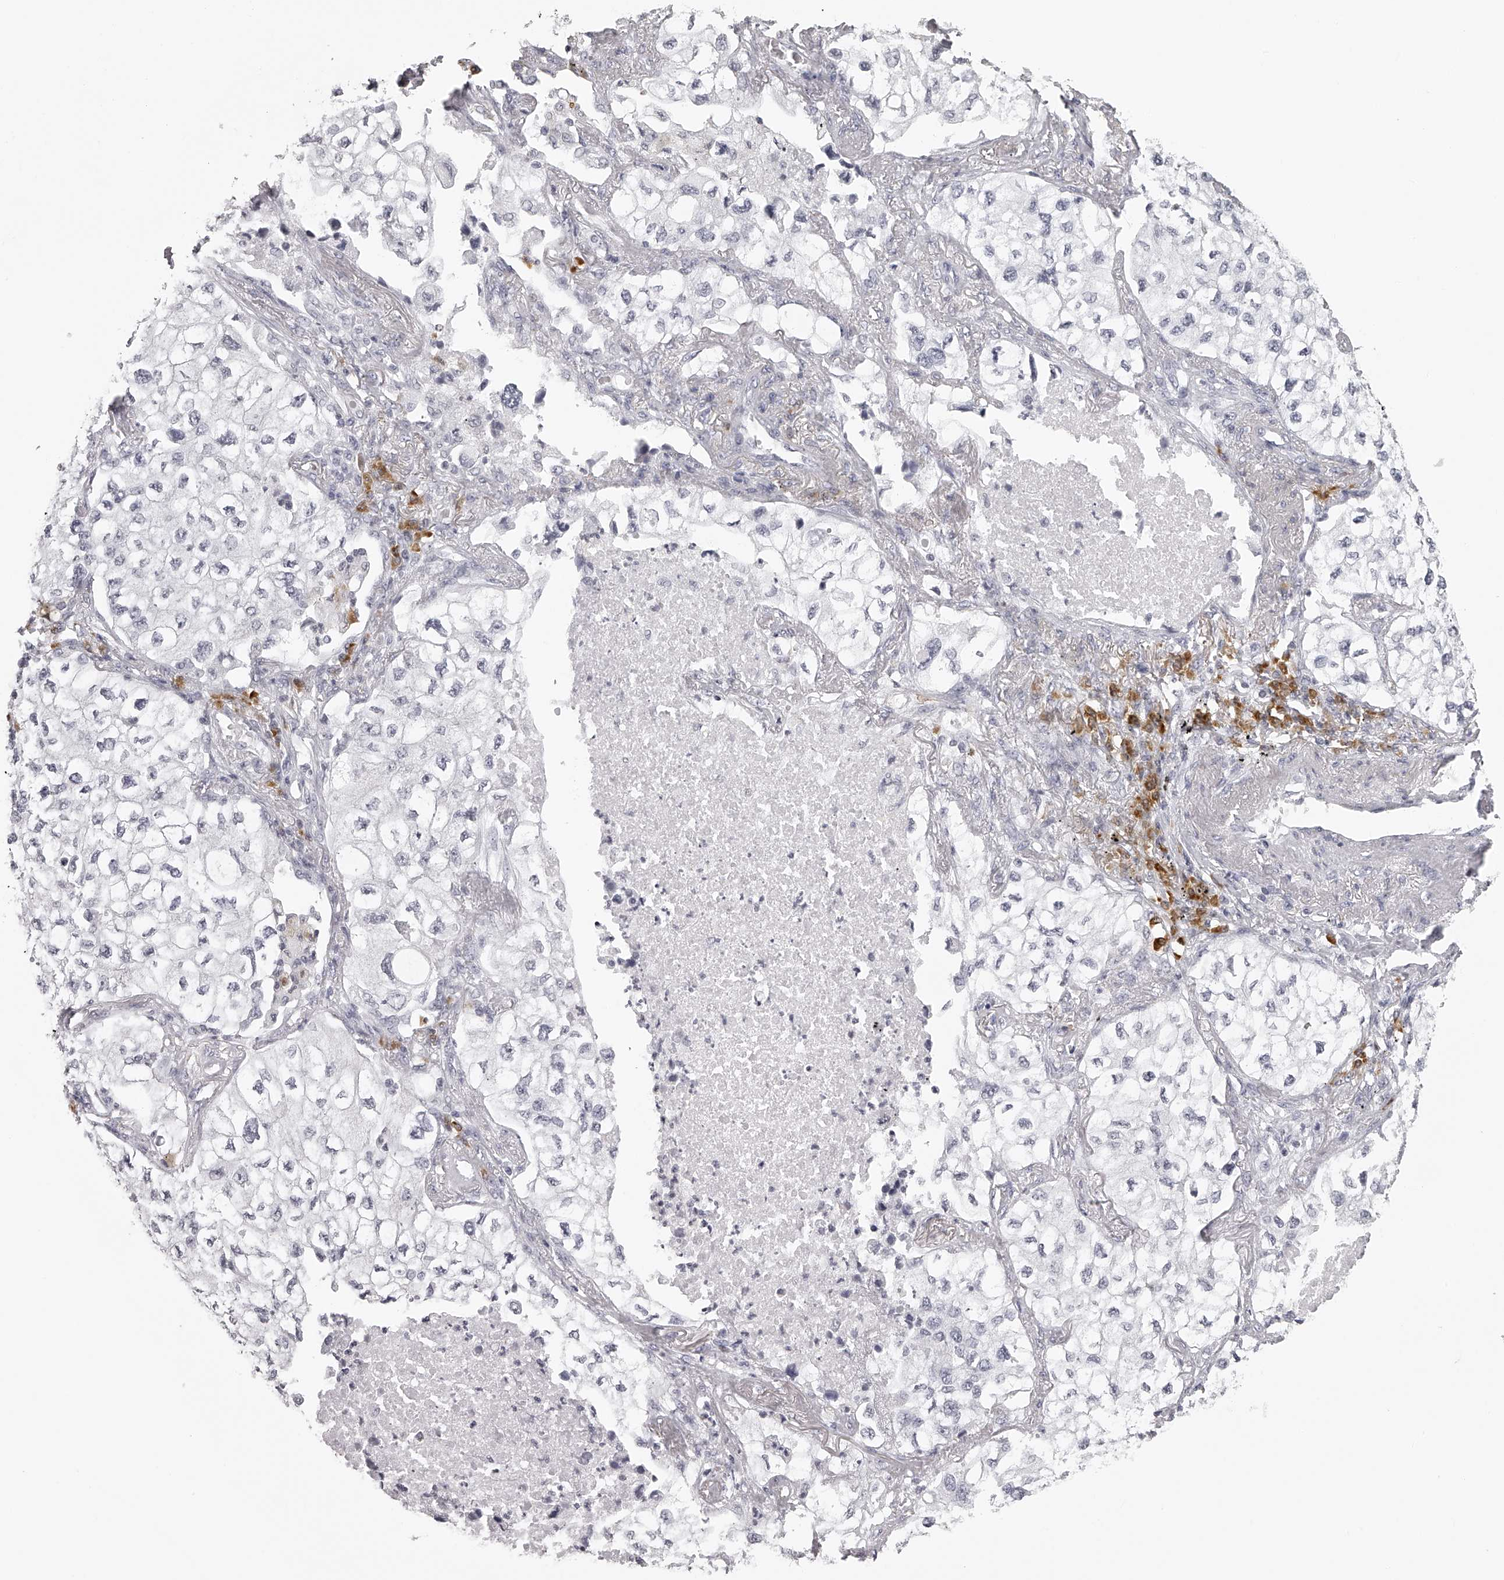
{"staining": {"intensity": "negative", "quantity": "none", "location": "none"}, "tissue": "lung cancer", "cell_type": "Tumor cells", "image_type": "cancer", "snomed": [{"axis": "morphology", "description": "Adenocarcinoma, NOS"}, {"axis": "topography", "description": "Lung"}], "caption": "This is a image of immunohistochemistry (IHC) staining of lung adenocarcinoma, which shows no positivity in tumor cells.", "gene": "SEC11C", "patient": {"sex": "male", "age": 63}}